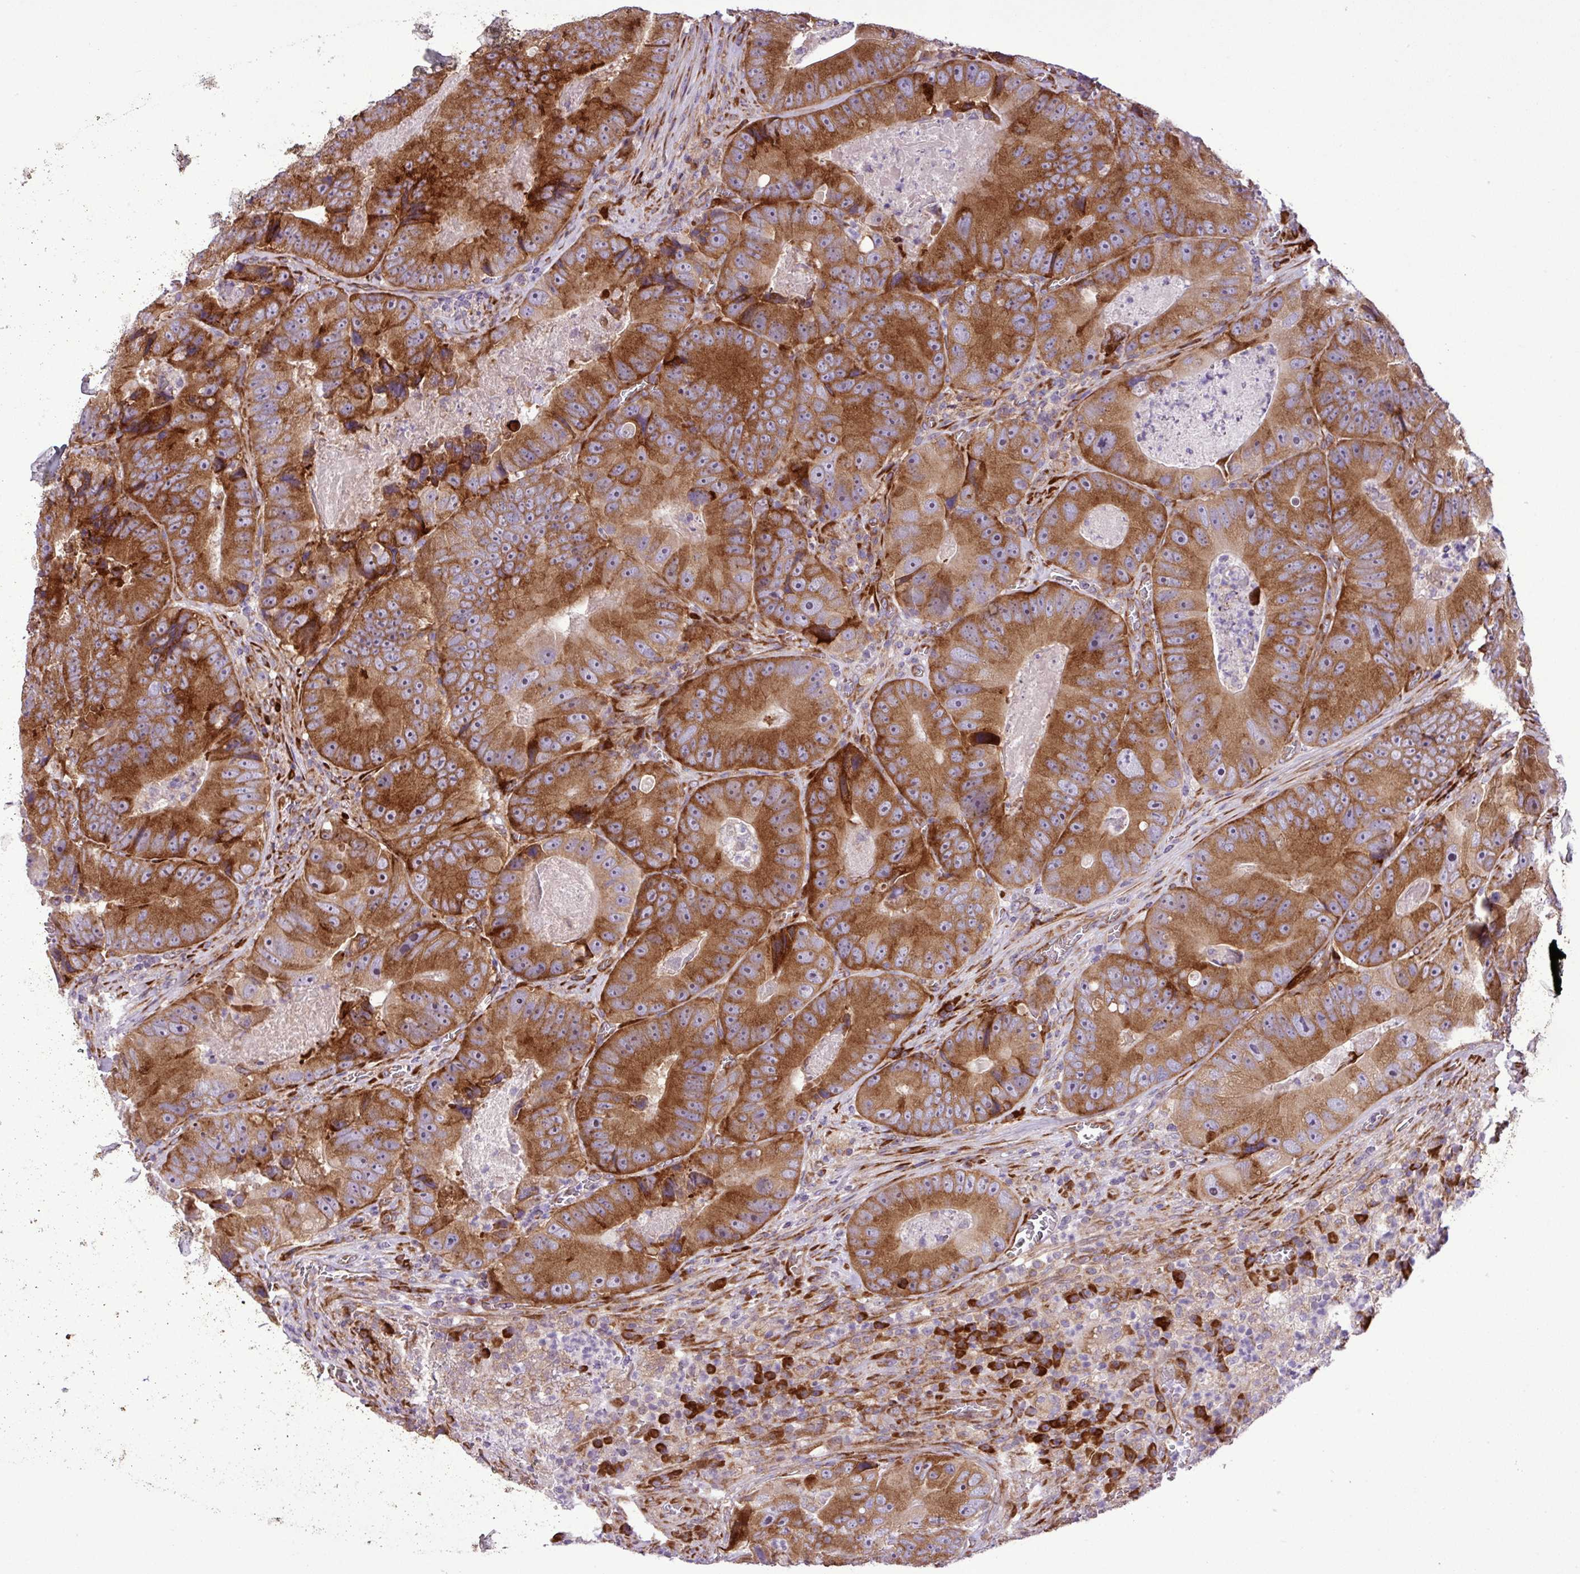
{"staining": {"intensity": "strong", "quantity": ">75%", "location": "cytoplasmic/membranous"}, "tissue": "colorectal cancer", "cell_type": "Tumor cells", "image_type": "cancer", "snomed": [{"axis": "morphology", "description": "Adenocarcinoma, NOS"}, {"axis": "topography", "description": "Colon"}], "caption": "Immunohistochemical staining of colorectal cancer shows high levels of strong cytoplasmic/membranous staining in approximately >75% of tumor cells.", "gene": "RPL13", "patient": {"sex": "female", "age": 86}}